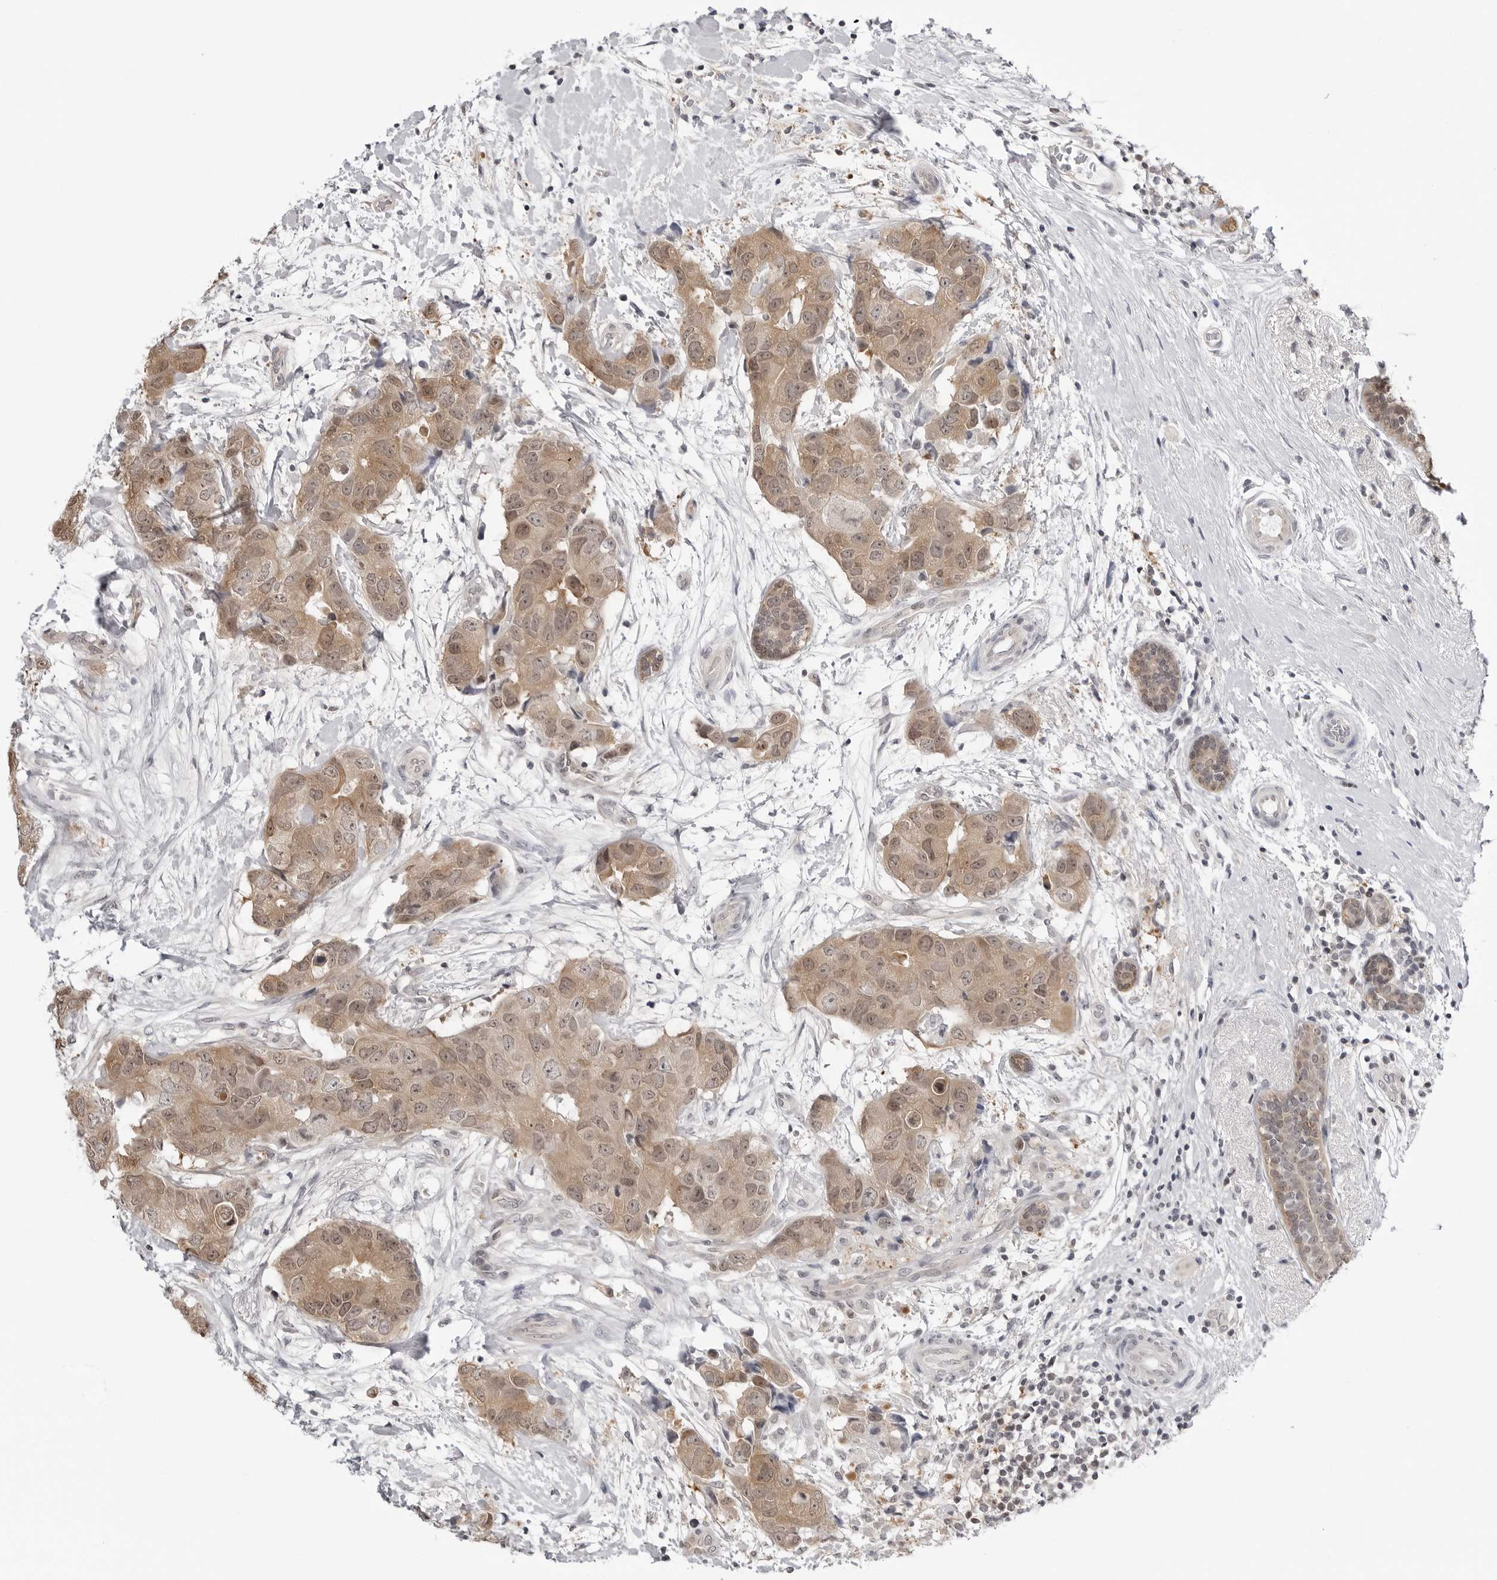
{"staining": {"intensity": "moderate", "quantity": ">75%", "location": "cytoplasmic/membranous,nuclear"}, "tissue": "breast cancer", "cell_type": "Tumor cells", "image_type": "cancer", "snomed": [{"axis": "morphology", "description": "Duct carcinoma"}, {"axis": "topography", "description": "Breast"}], "caption": "Approximately >75% of tumor cells in breast cancer (invasive ductal carcinoma) reveal moderate cytoplasmic/membranous and nuclear protein expression as visualized by brown immunohistochemical staining.", "gene": "YWHAG", "patient": {"sex": "female", "age": 62}}